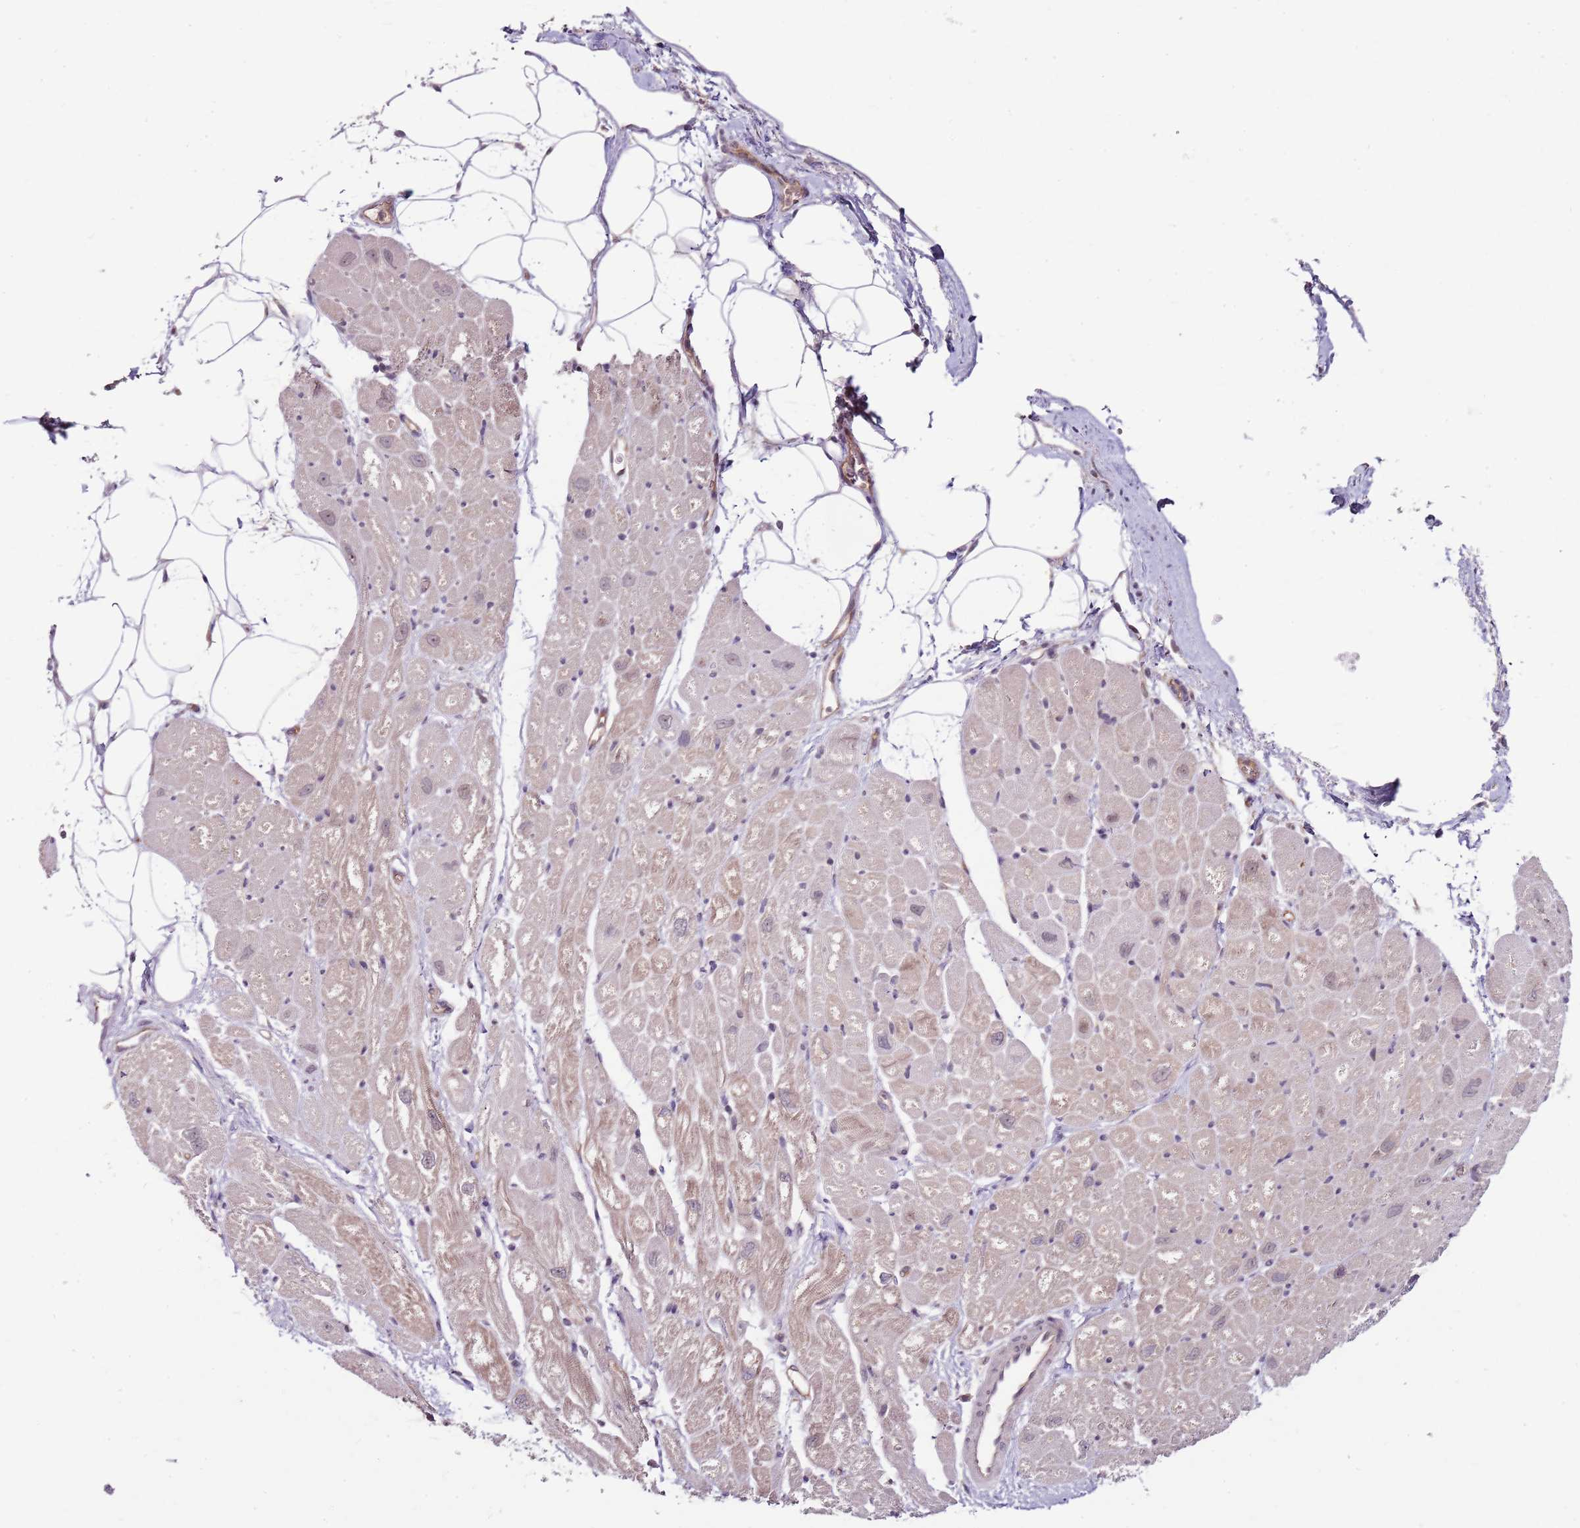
{"staining": {"intensity": "weak", "quantity": "<25%", "location": "cytoplasmic/membranous"}, "tissue": "heart muscle", "cell_type": "Cardiomyocytes", "image_type": "normal", "snomed": [{"axis": "morphology", "description": "Normal tissue, NOS"}, {"axis": "topography", "description": "Heart"}], "caption": "Heart muscle was stained to show a protein in brown. There is no significant positivity in cardiomyocytes. (DAB immunohistochemistry with hematoxylin counter stain).", "gene": "FBXL22", "patient": {"sex": "male", "age": 50}}